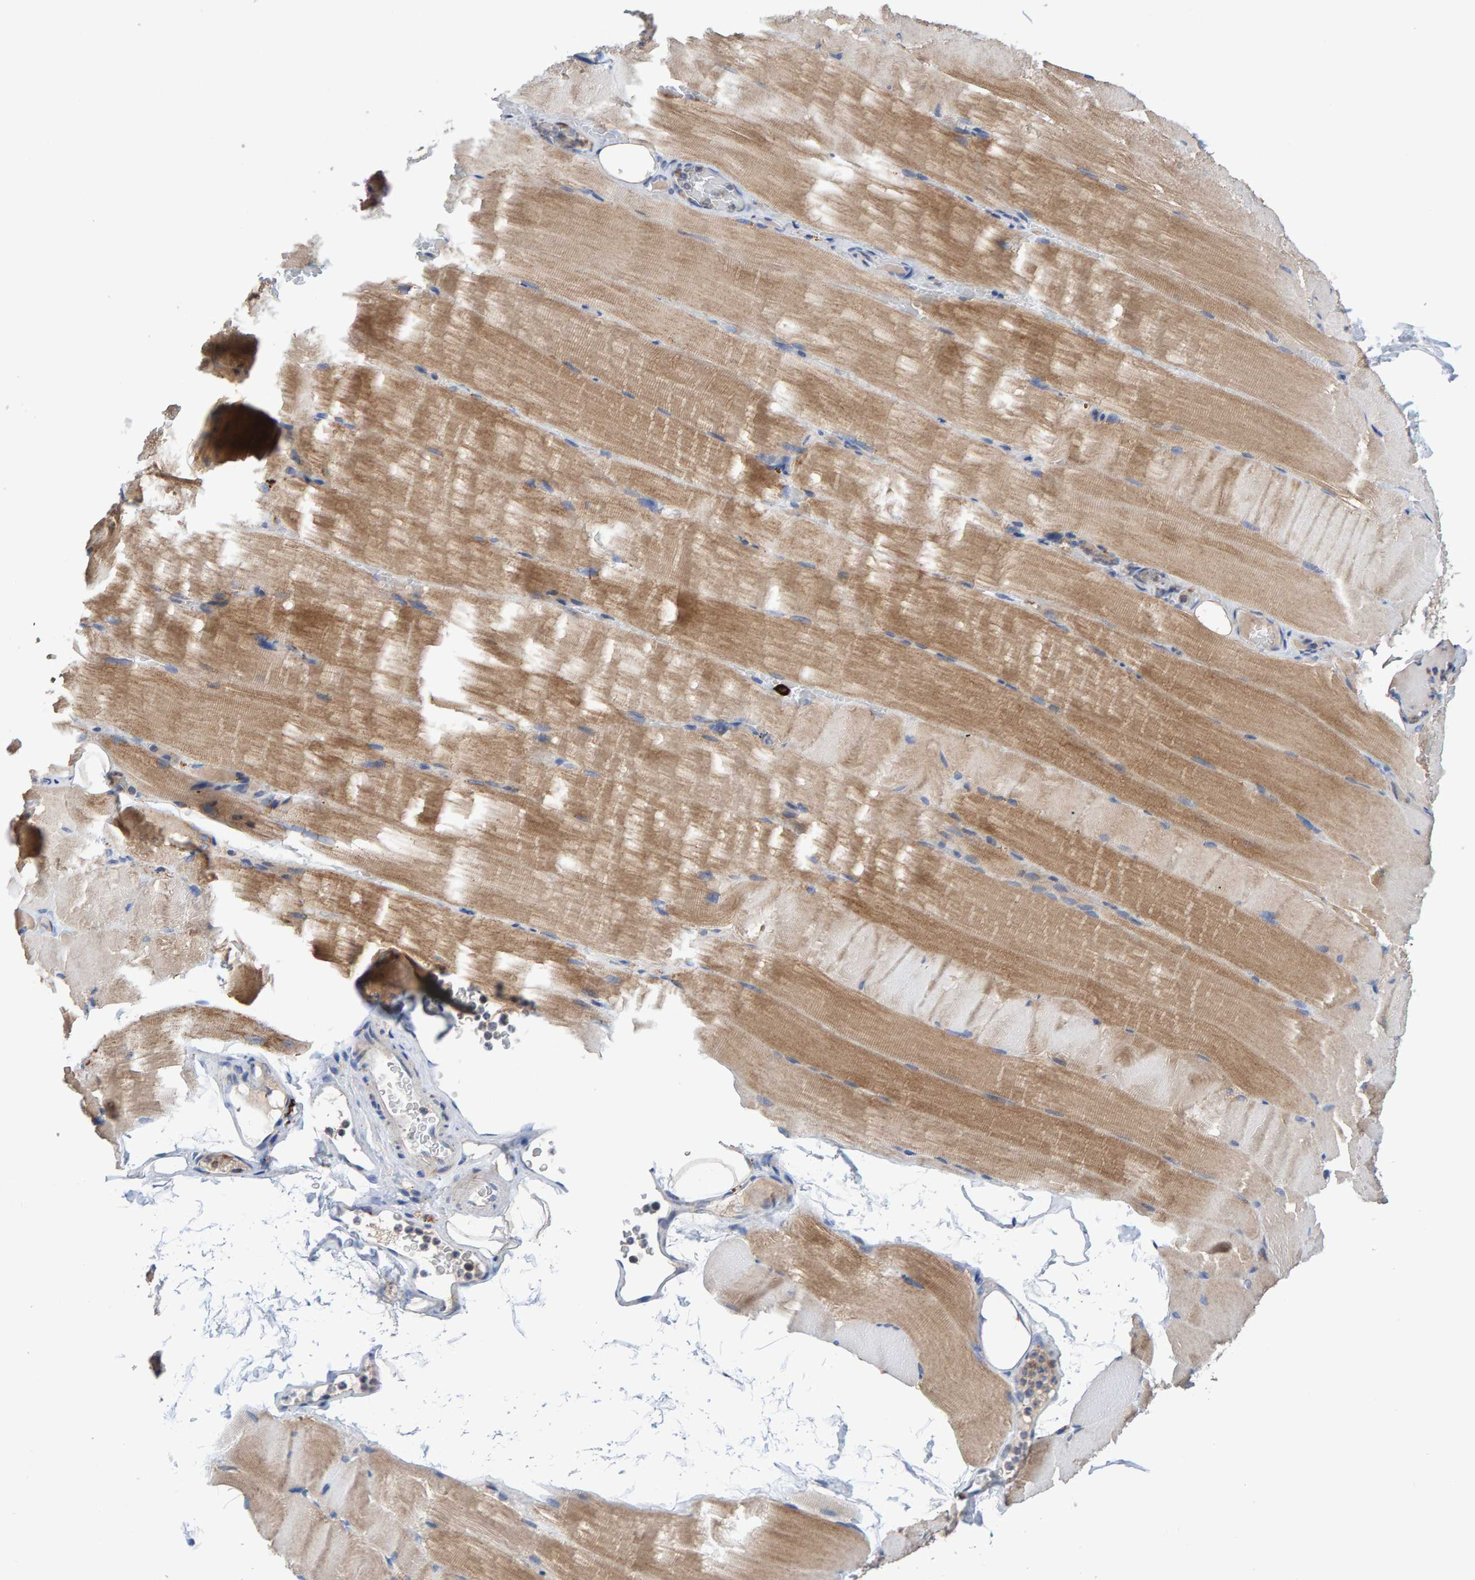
{"staining": {"intensity": "moderate", "quantity": "25%-75%", "location": "cytoplasmic/membranous"}, "tissue": "skeletal muscle", "cell_type": "Myocytes", "image_type": "normal", "snomed": [{"axis": "morphology", "description": "Normal tissue, NOS"}, {"axis": "topography", "description": "Skeletal muscle"}, {"axis": "topography", "description": "Parathyroid gland"}], "caption": "Benign skeletal muscle was stained to show a protein in brown. There is medium levels of moderate cytoplasmic/membranous expression in approximately 25%-75% of myocytes. The staining was performed using DAB, with brown indicating positive protein expression. Nuclei are stained blue with hematoxylin.", "gene": "EFR3A", "patient": {"sex": "female", "age": 37}}